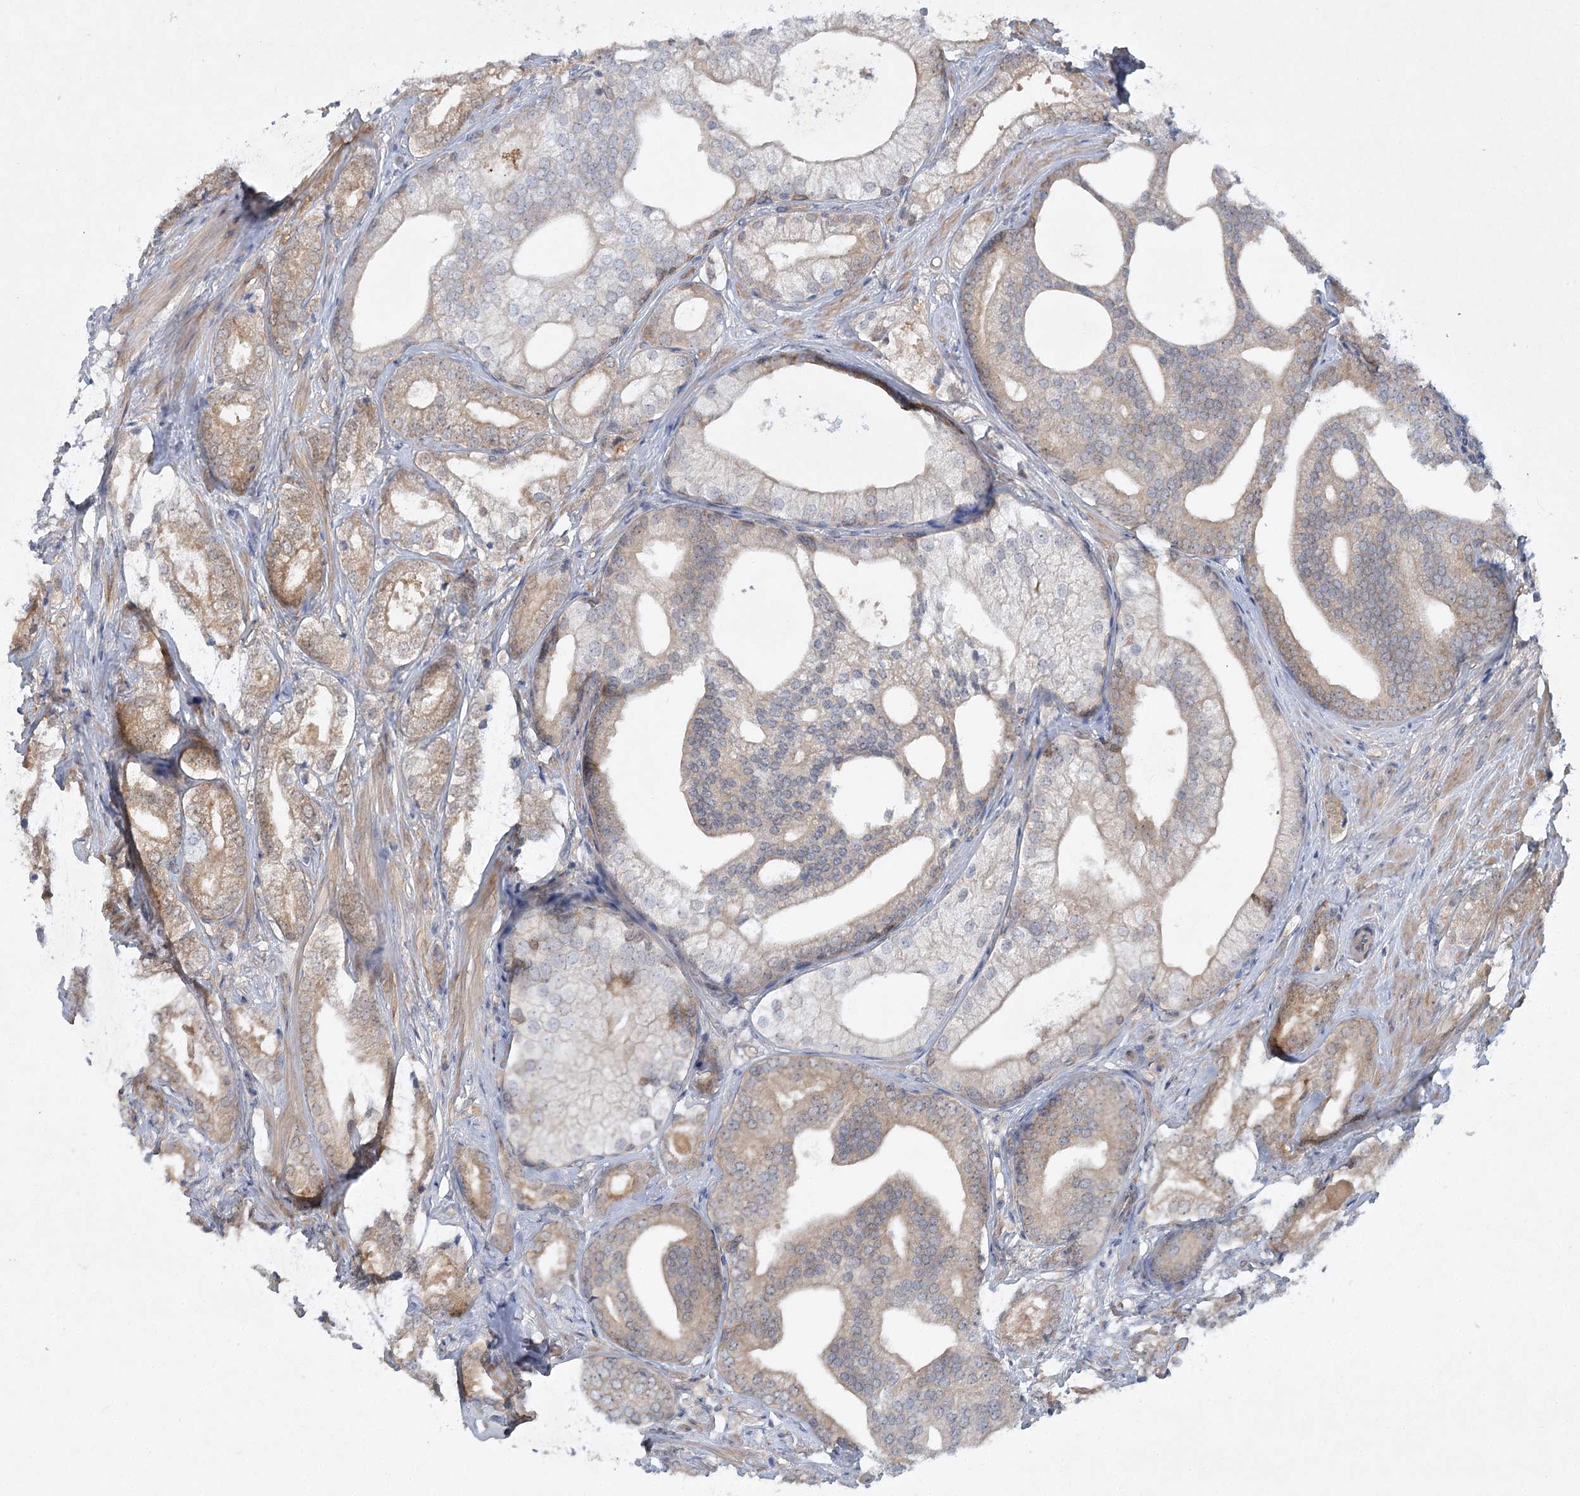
{"staining": {"intensity": "moderate", "quantity": "25%-75%", "location": "cytoplasmic/membranous"}, "tissue": "prostate cancer", "cell_type": "Tumor cells", "image_type": "cancer", "snomed": [{"axis": "morphology", "description": "Adenocarcinoma, High grade"}, {"axis": "topography", "description": "Prostate"}], "caption": "Prostate high-grade adenocarcinoma stained for a protein shows moderate cytoplasmic/membranous positivity in tumor cells.", "gene": "AAMDC", "patient": {"sex": "male", "age": 60}}